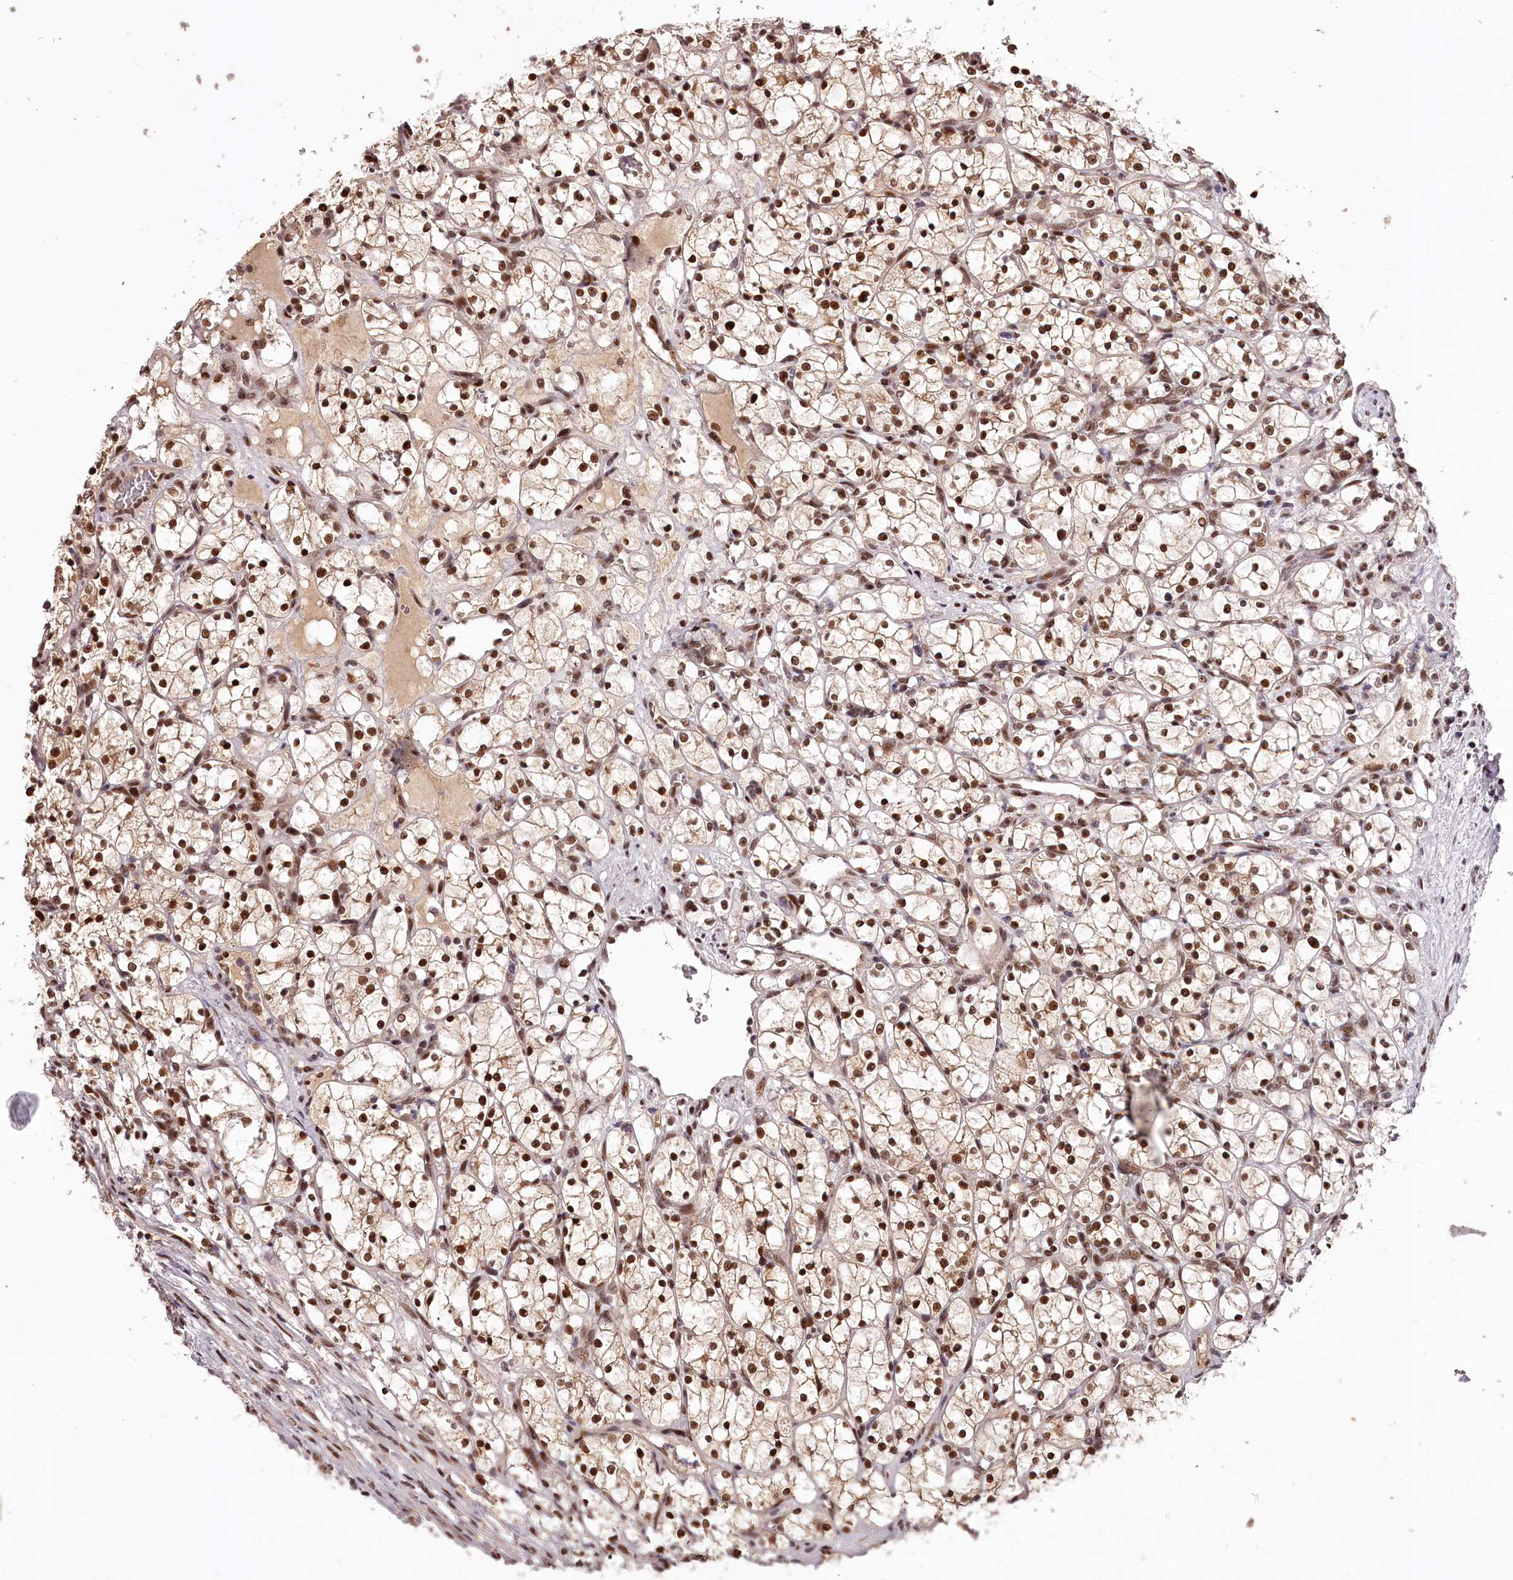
{"staining": {"intensity": "strong", "quantity": ">75%", "location": "nuclear"}, "tissue": "renal cancer", "cell_type": "Tumor cells", "image_type": "cancer", "snomed": [{"axis": "morphology", "description": "Adenocarcinoma, NOS"}, {"axis": "topography", "description": "Kidney"}], "caption": "Brown immunohistochemical staining in human renal cancer displays strong nuclear expression in approximately >75% of tumor cells.", "gene": "TTC33", "patient": {"sex": "female", "age": 69}}